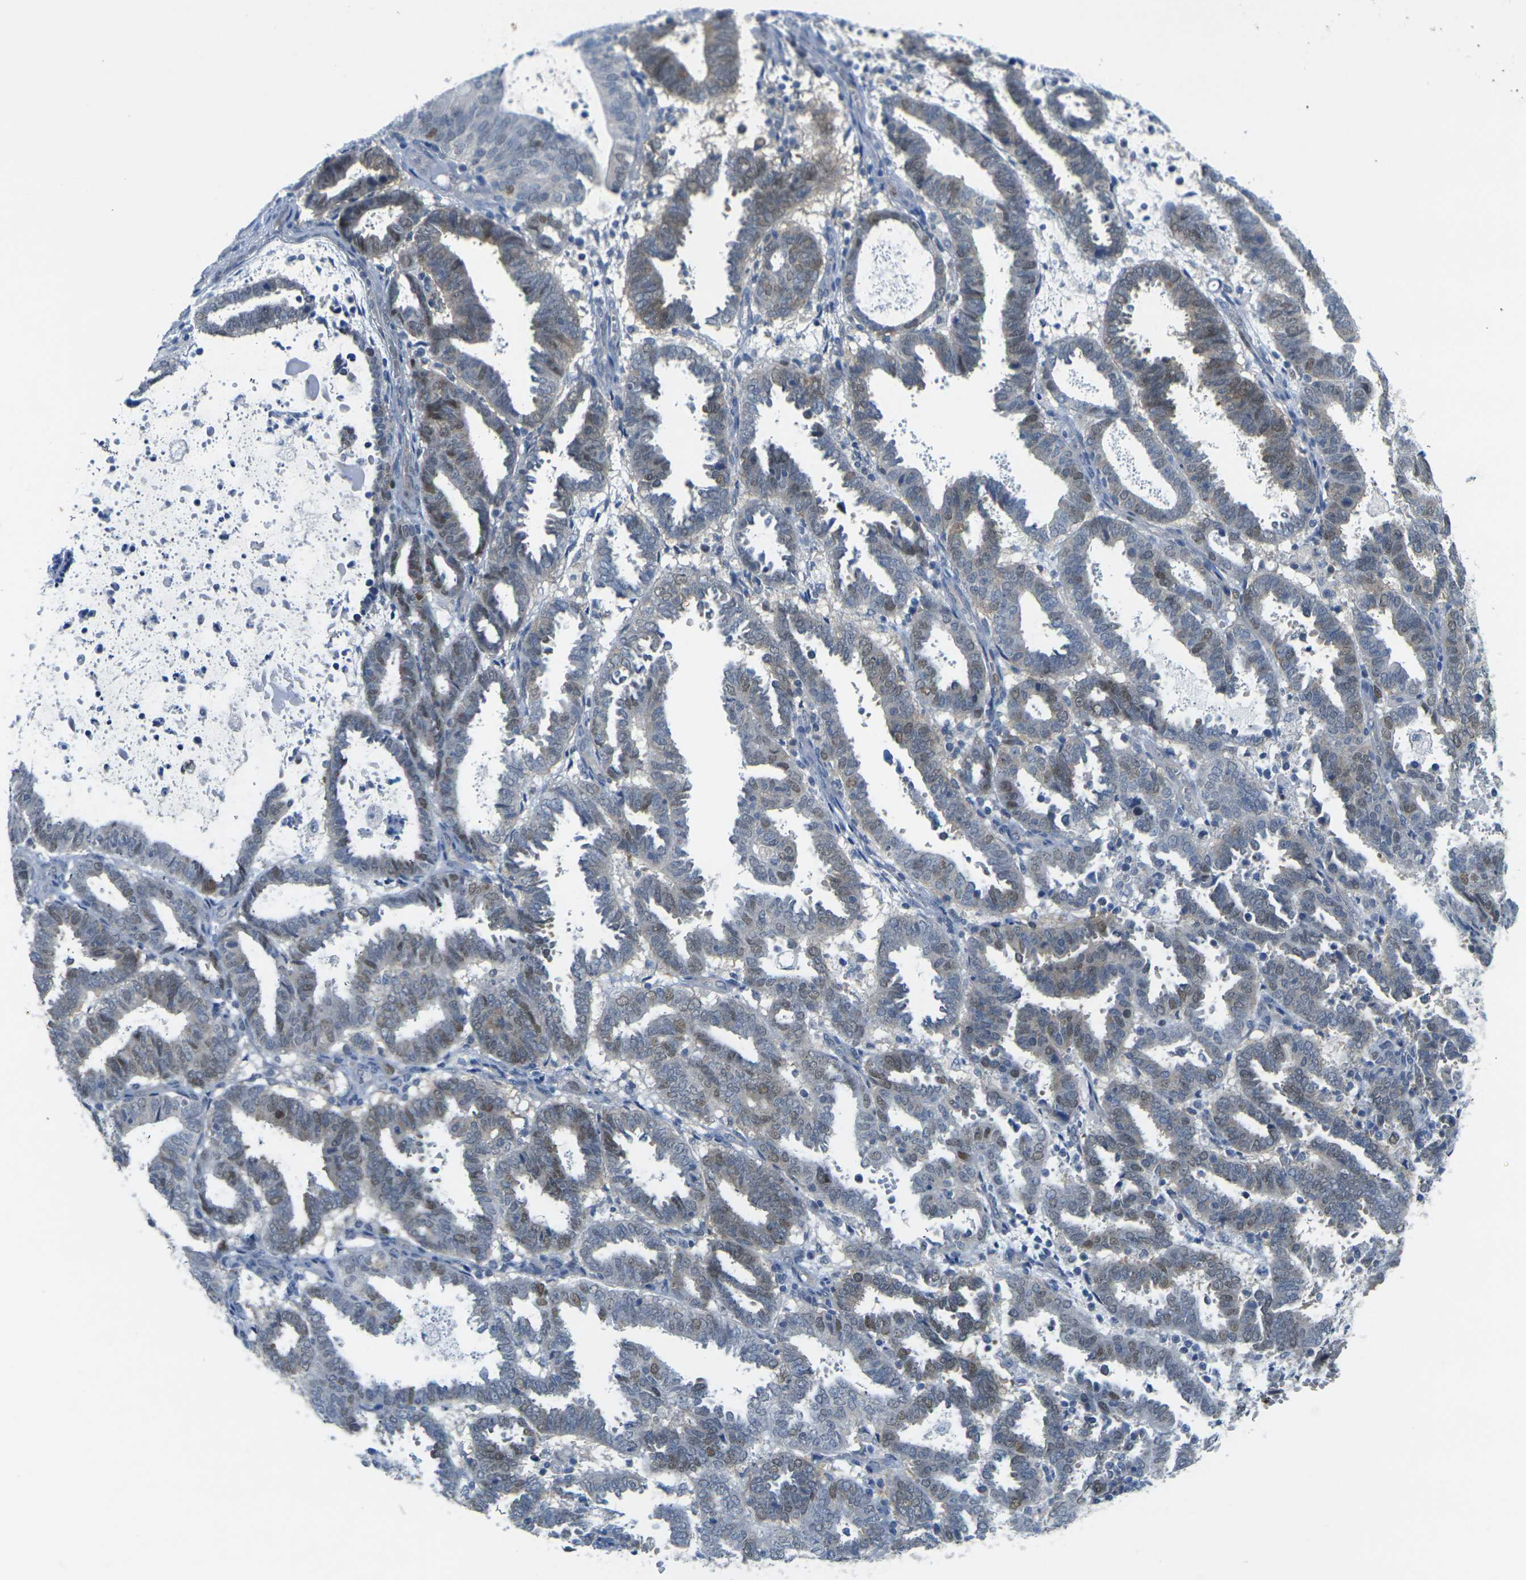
{"staining": {"intensity": "moderate", "quantity": "25%-75%", "location": "cytoplasmic/membranous,nuclear"}, "tissue": "endometrial cancer", "cell_type": "Tumor cells", "image_type": "cancer", "snomed": [{"axis": "morphology", "description": "Adenocarcinoma, NOS"}, {"axis": "topography", "description": "Uterus"}], "caption": "Moderate cytoplasmic/membranous and nuclear protein positivity is seen in about 25%-75% of tumor cells in endometrial adenocarcinoma.", "gene": "CDK2", "patient": {"sex": "female", "age": 83}}